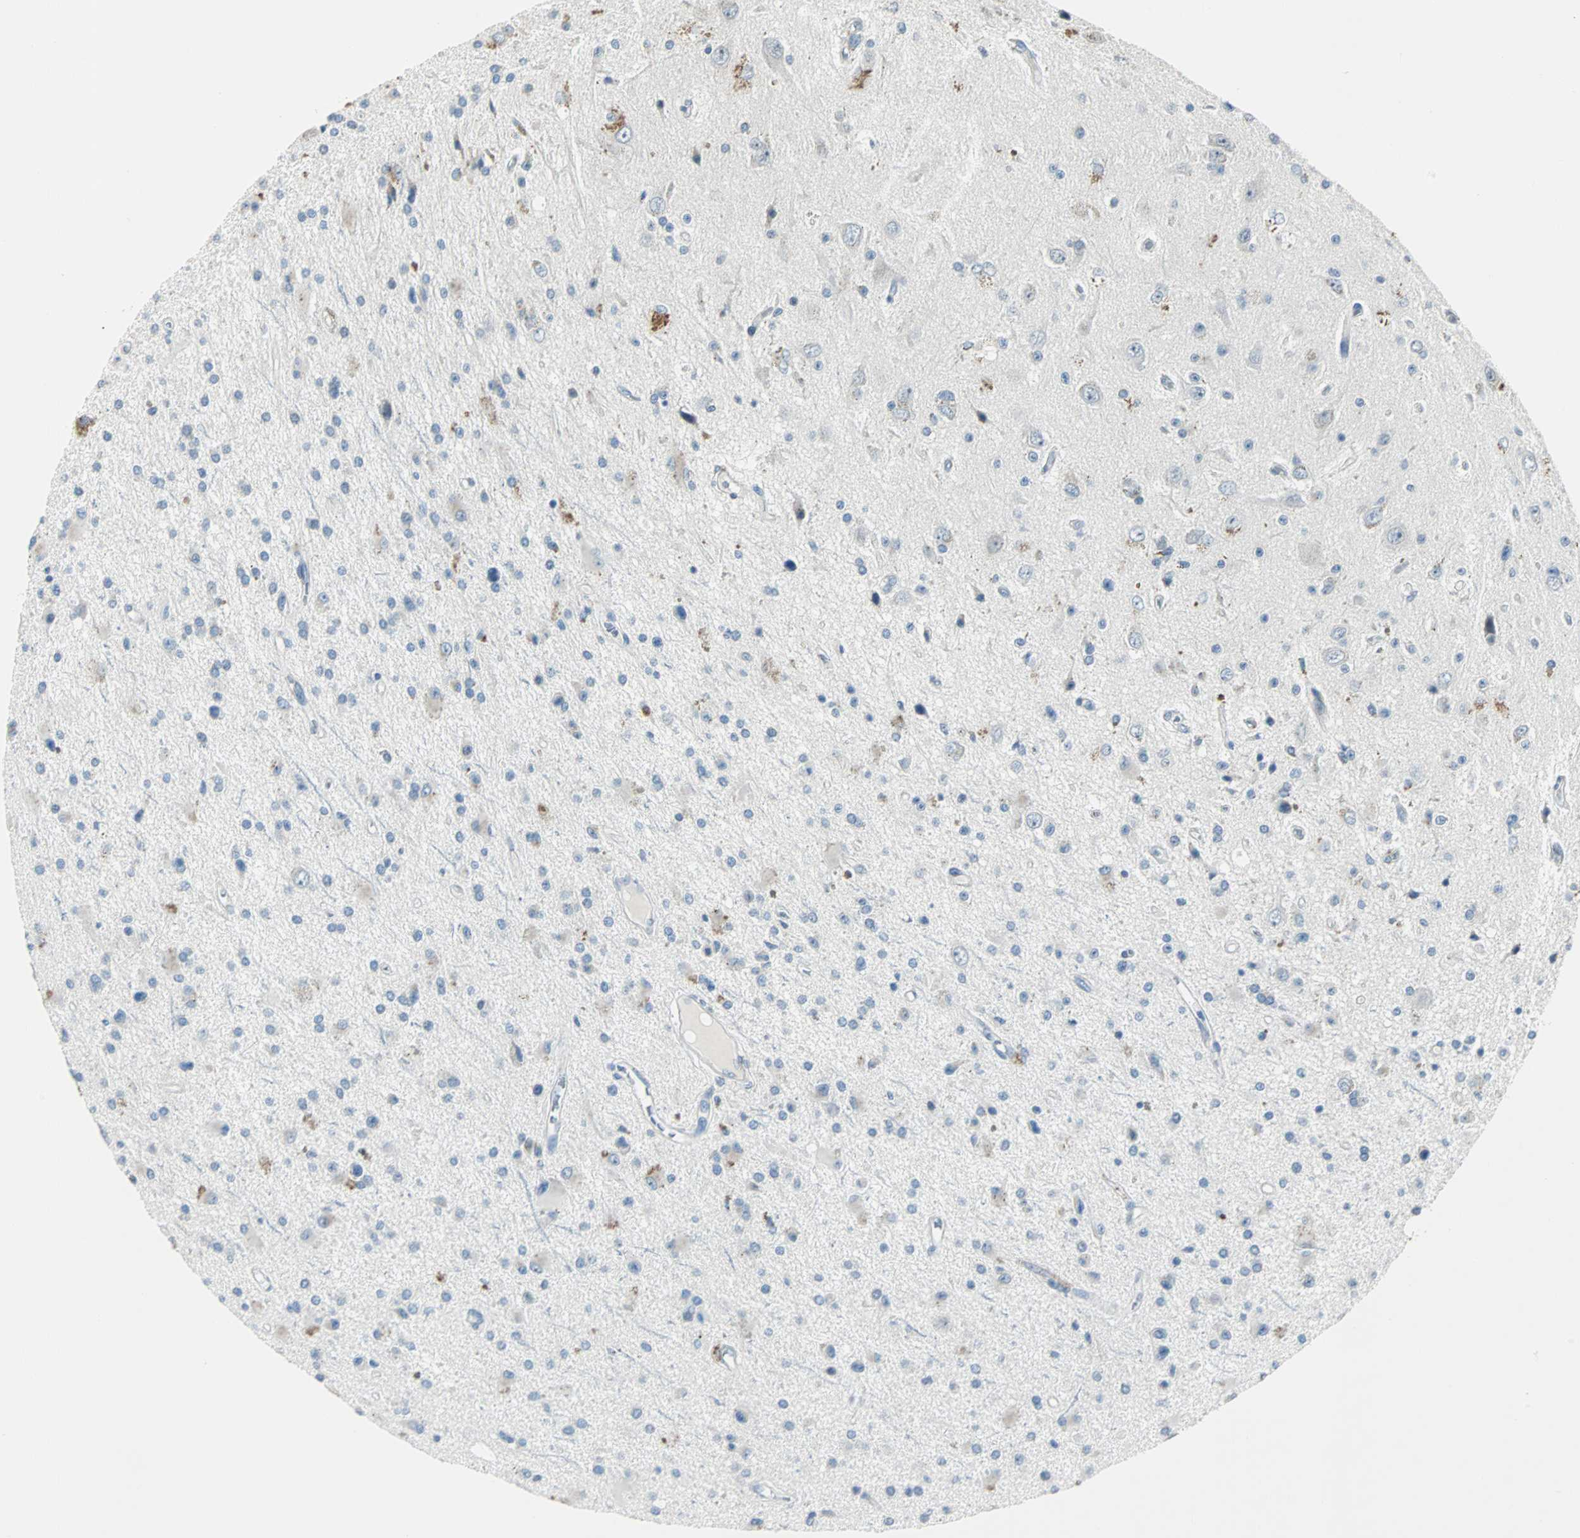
{"staining": {"intensity": "negative", "quantity": "none", "location": "none"}, "tissue": "glioma", "cell_type": "Tumor cells", "image_type": "cancer", "snomed": [{"axis": "morphology", "description": "Glioma, malignant, Low grade"}, {"axis": "topography", "description": "Brain"}], "caption": "IHC histopathology image of neoplastic tissue: malignant glioma (low-grade) stained with DAB (3,3'-diaminobenzidine) displays no significant protein expression in tumor cells.", "gene": "SOX30", "patient": {"sex": "male", "age": 58}}